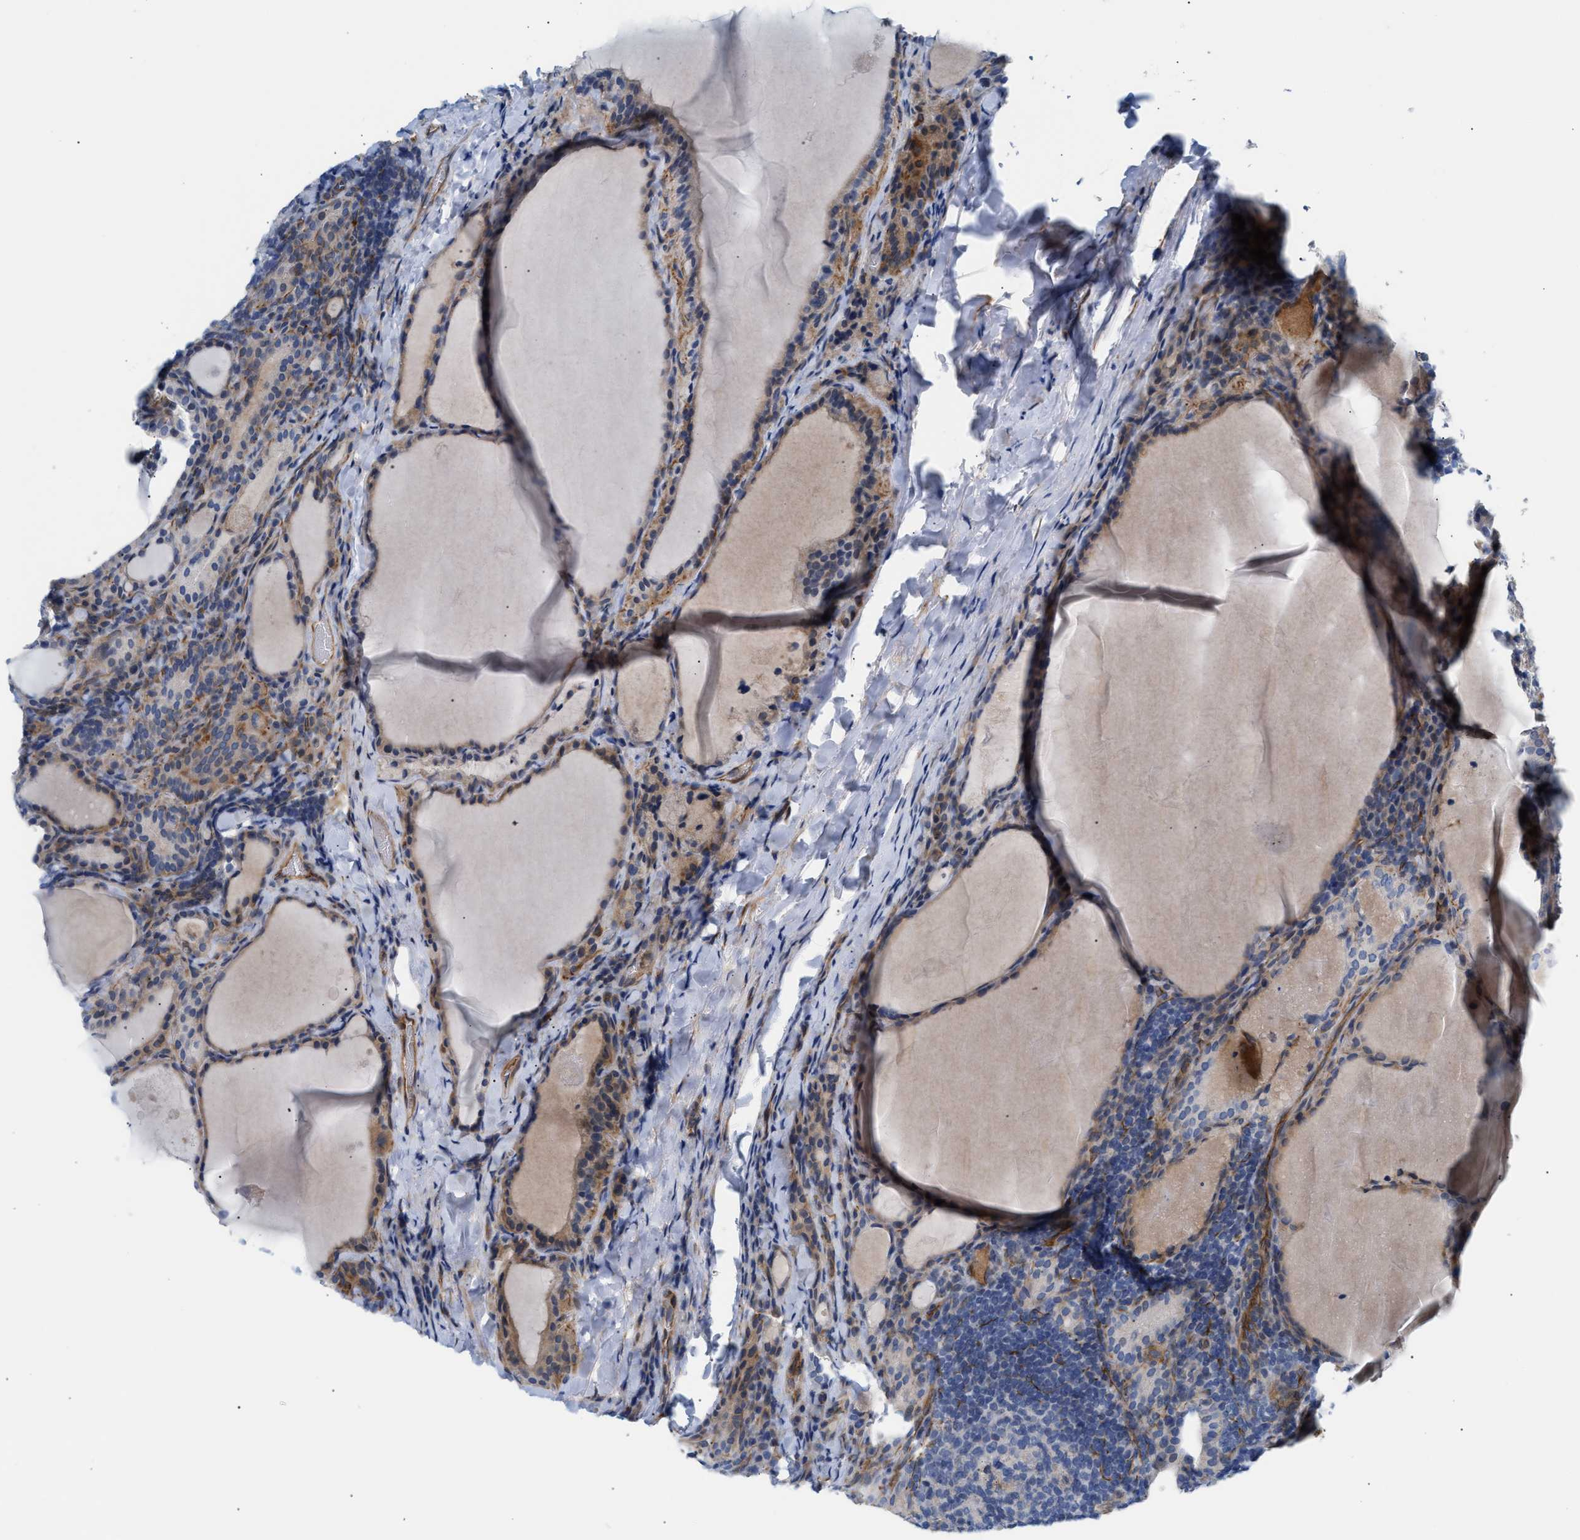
{"staining": {"intensity": "moderate", "quantity": "25%-75%", "location": "cytoplasmic/membranous"}, "tissue": "thyroid cancer", "cell_type": "Tumor cells", "image_type": "cancer", "snomed": [{"axis": "morphology", "description": "Papillary adenocarcinoma, NOS"}, {"axis": "topography", "description": "Thyroid gland"}], "caption": "Thyroid cancer was stained to show a protein in brown. There is medium levels of moderate cytoplasmic/membranous positivity in about 25%-75% of tumor cells. (brown staining indicates protein expression, while blue staining denotes nuclei).", "gene": "TFPI", "patient": {"sex": "female", "age": 42}}